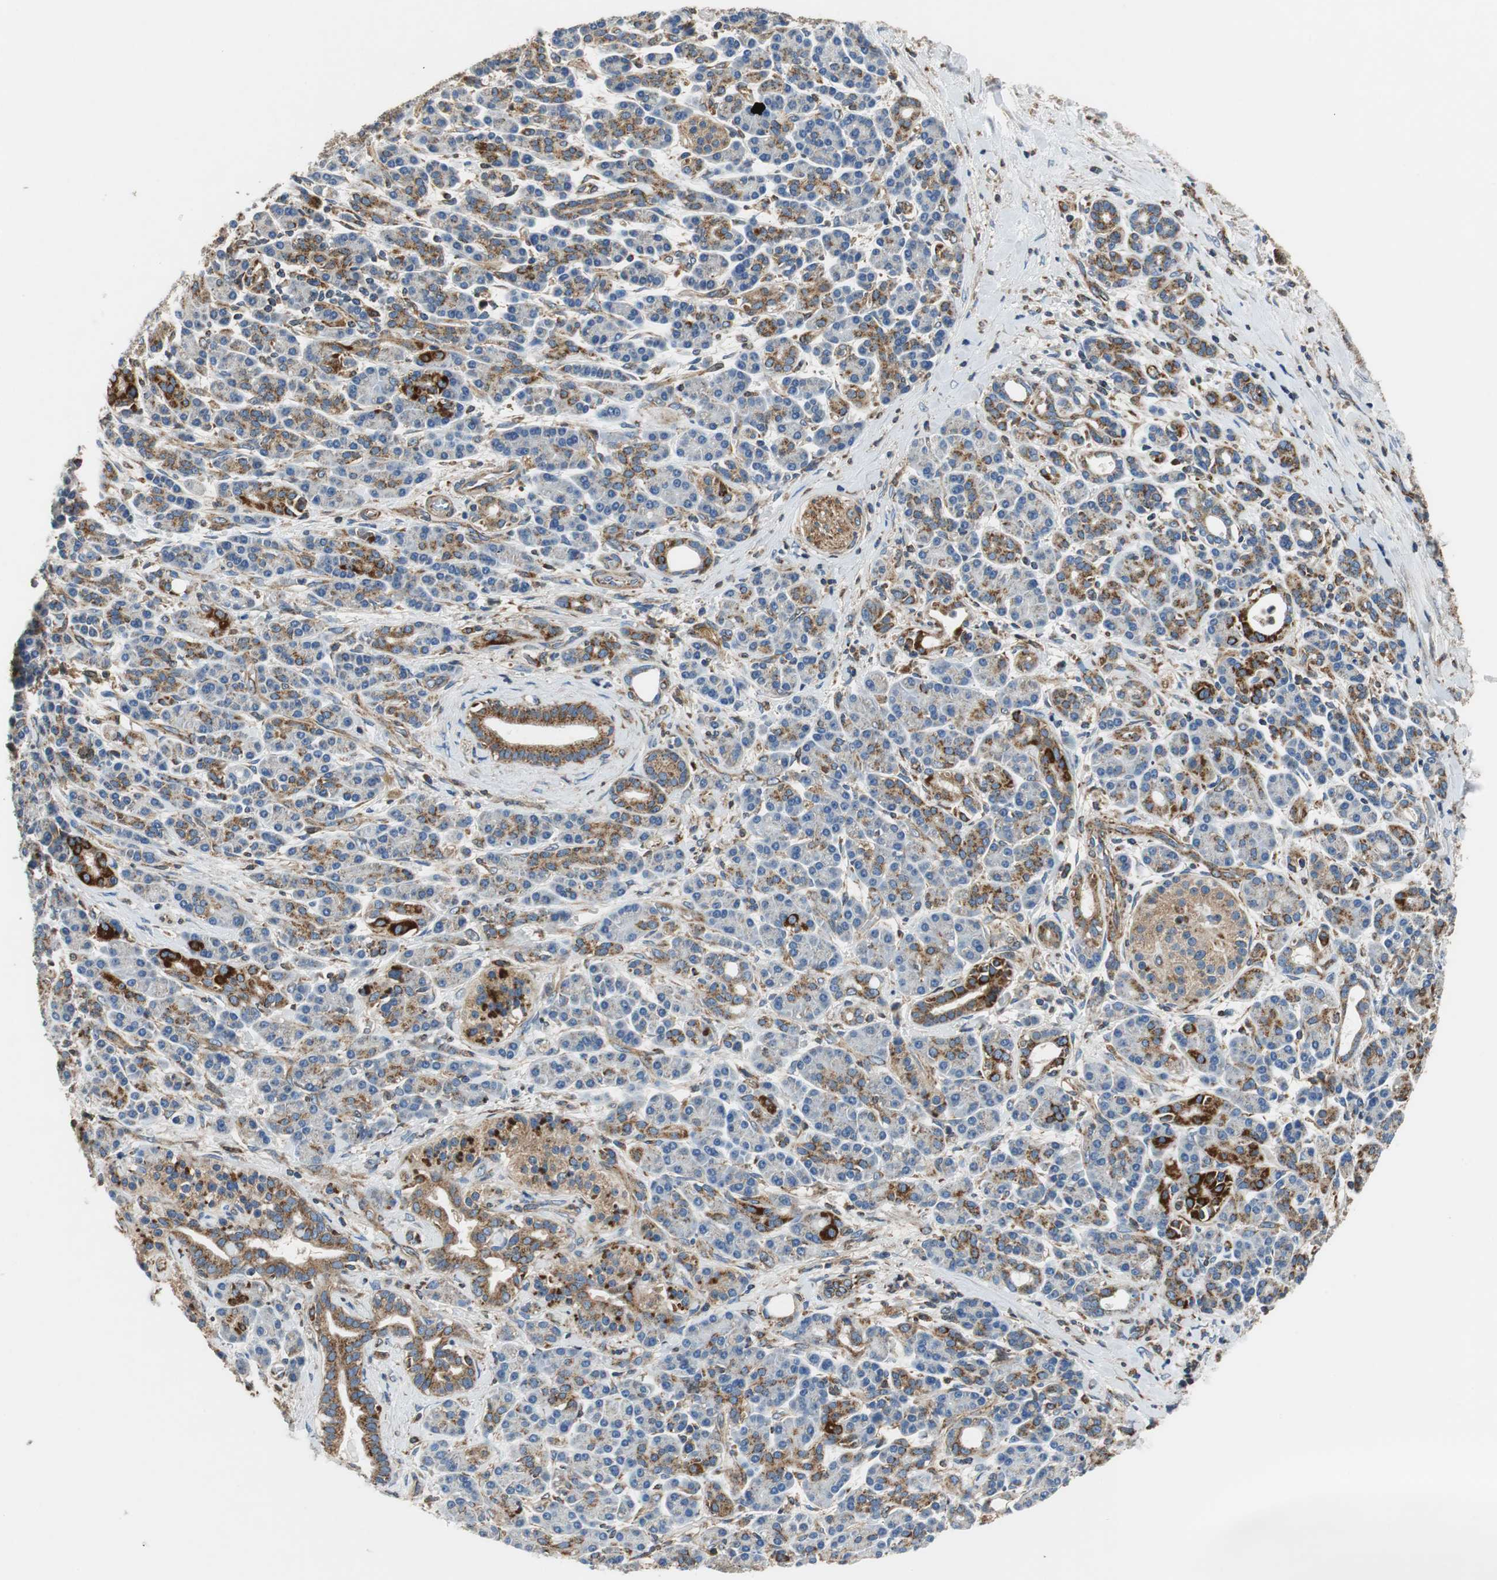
{"staining": {"intensity": "strong", "quantity": ">75%", "location": "cytoplasmic/membranous"}, "tissue": "pancreatic cancer", "cell_type": "Tumor cells", "image_type": "cancer", "snomed": [{"axis": "morphology", "description": "Adenocarcinoma, NOS"}, {"axis": "topography", "description": "Pancreas"}], "caption": "IHC micrograph of neoplastic tissue: human pancreatic adenocarcinoma stained using immunohistochemistry (IHC) shows high levels of strong protein expression localized specifically in the cytoplasmic/membranous of tumor cells, appearing as a cytoplasmic/membranous brown color.", "gene": "GSTK1", "patient": {"sex": "female", "age": 77}}